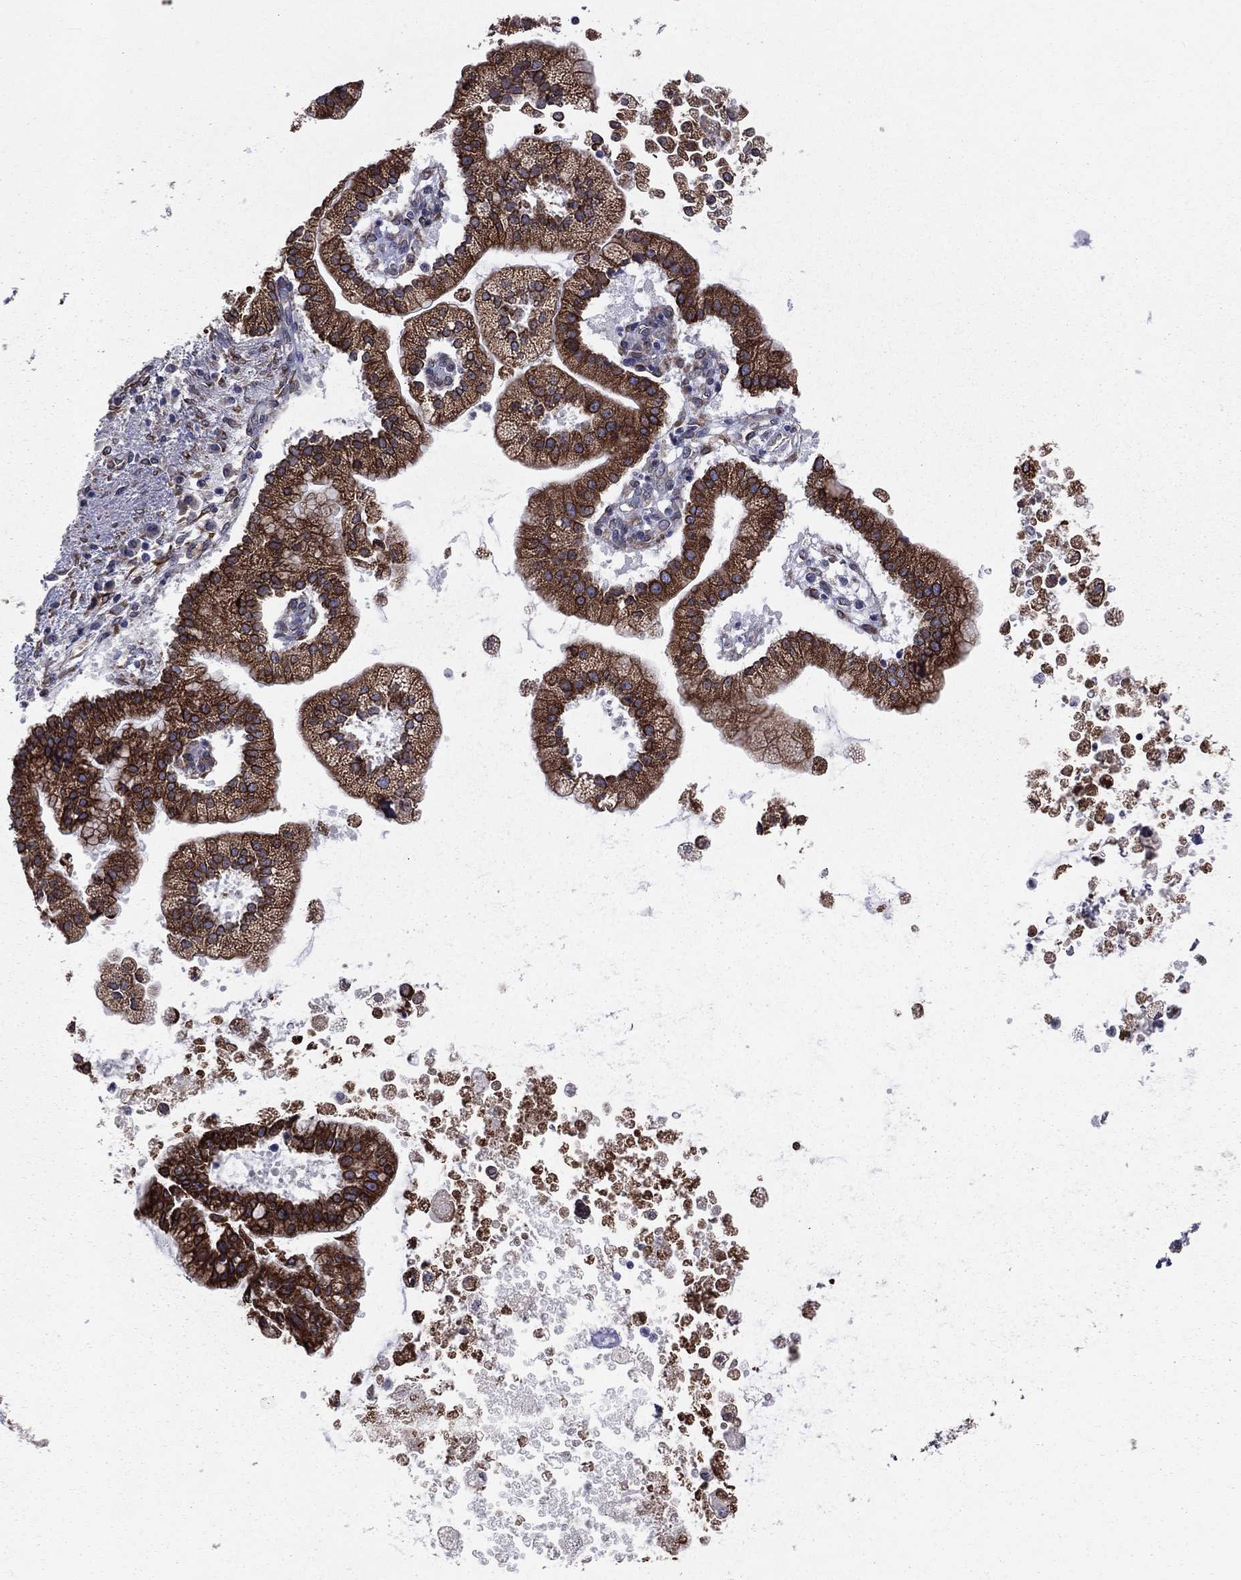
{"staining": {"intensity": "strong", "quantity": ">75%", "location": "cytoplasmic/membranous"}, "tissue": "liver cancer", "cell_type": "Tumor cells", "image_type": "cancer", "snomed": [{"axis": "morphology", "description": "Cholangiocarcinoma"}, {"axis": "topography", "description": "Liver"}], "caption": "Immunohistochemistry (IHC) (DAB (3,3'-diaminobenzidine)) staining of human liver cholangiocarcinoma reveals strong cytoplasmic/membranous protein positivity in about >75% of tumor cells.", "gene": "PGRMC1", "patient": {"sex": "male", "age": 50}}